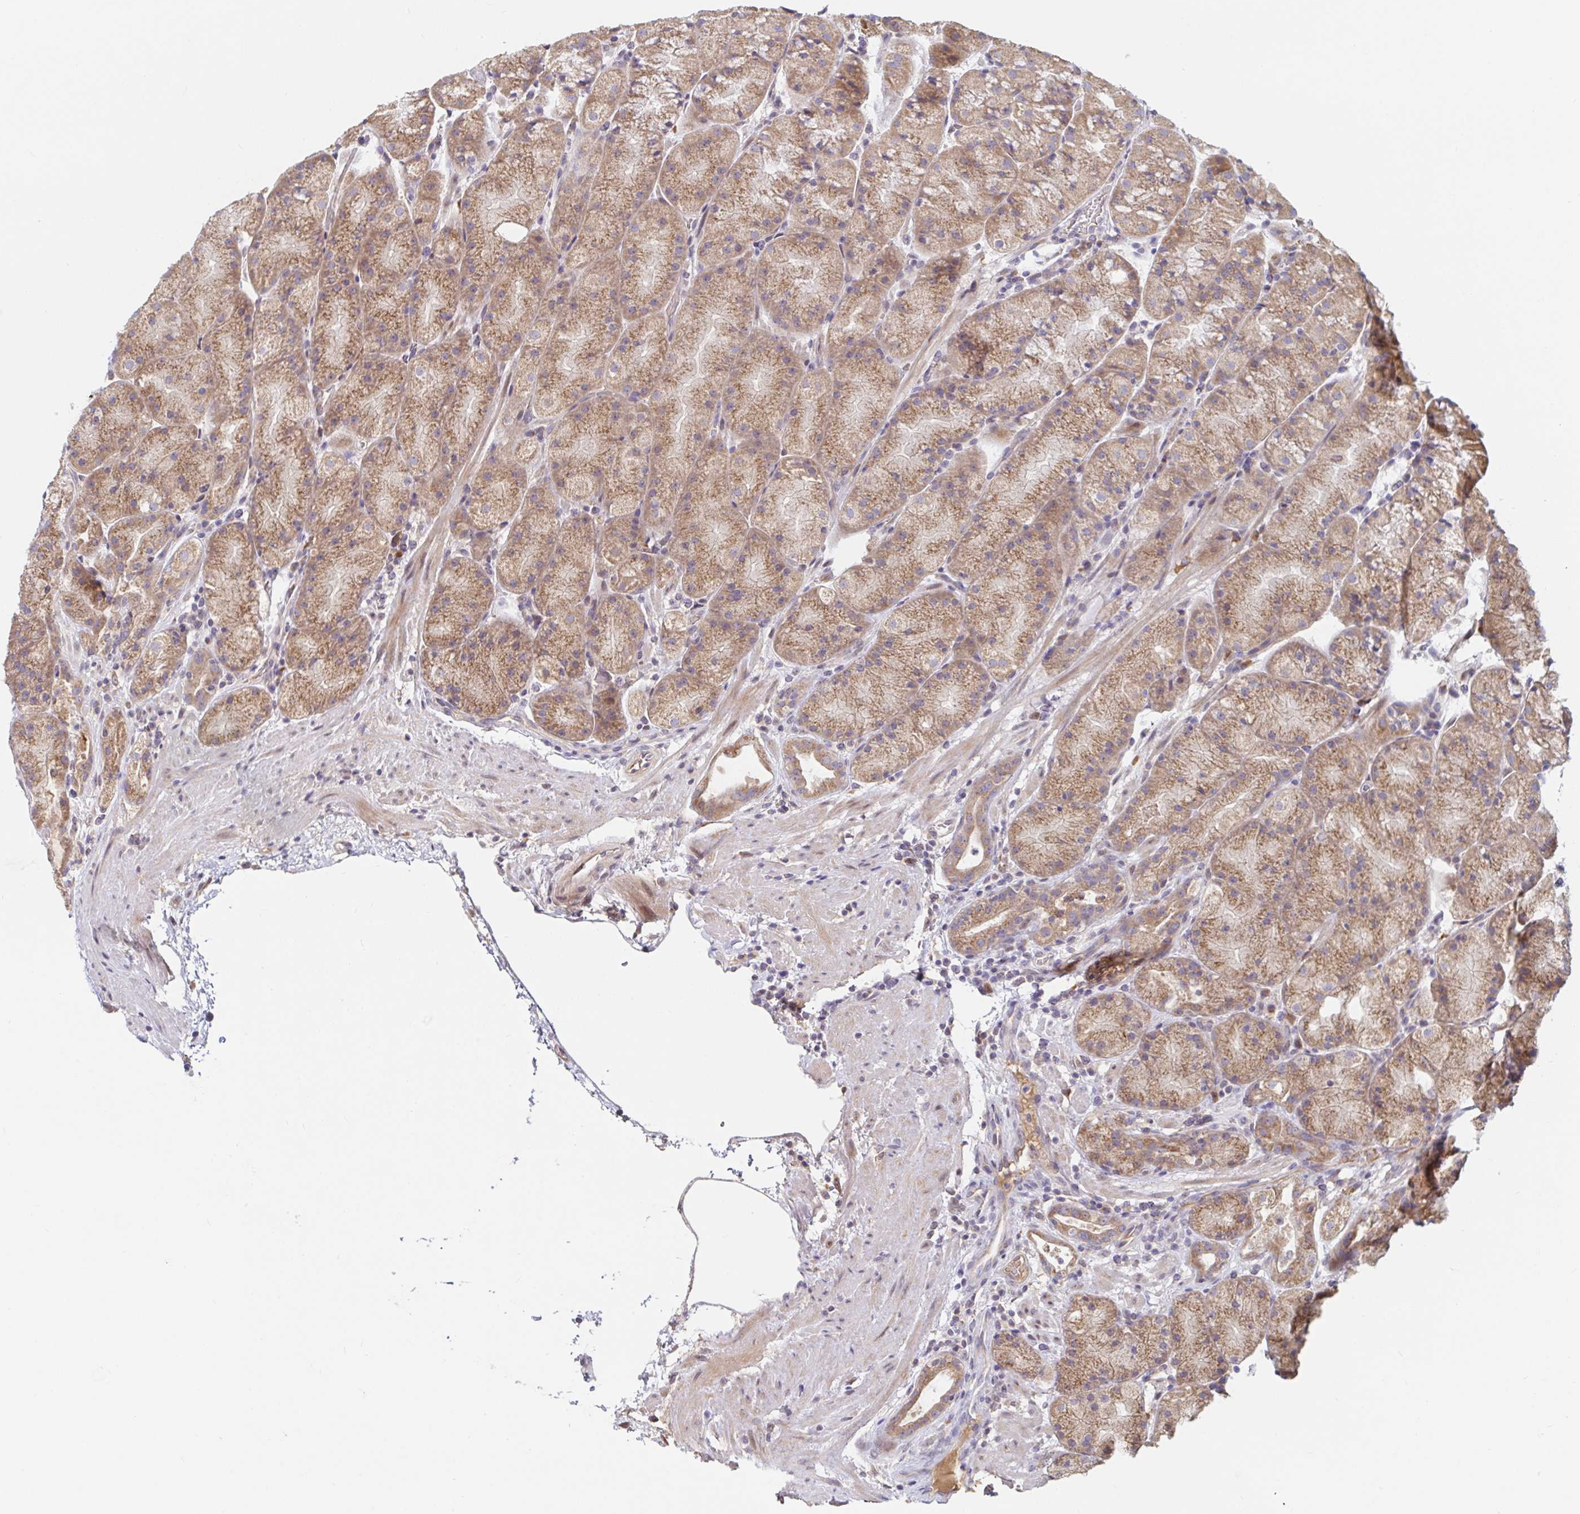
{"staining": {"intensity": "moderate", "quantity": ">75%", "location": "cytoplasmic/membranous"}, "tissue": "stomach", "cell_type": "Glandular cells", "image_type": "normal", "snomed": [{"axis": "morphology", "description": "Normal tissue, NOS"}, {"axis": "topography", "description": "Stomach, upper"}, {"axis": "topography", "description": "Stomach"}], "caption": "Moderate cytoplasmic/membranous positivity for a protein is identified in approximately >75% of glandular cells of normal stomach using immunohistochemistry (IHC).", "gene": "LARP1", "patient": {"sex": "male", "age": 48}}